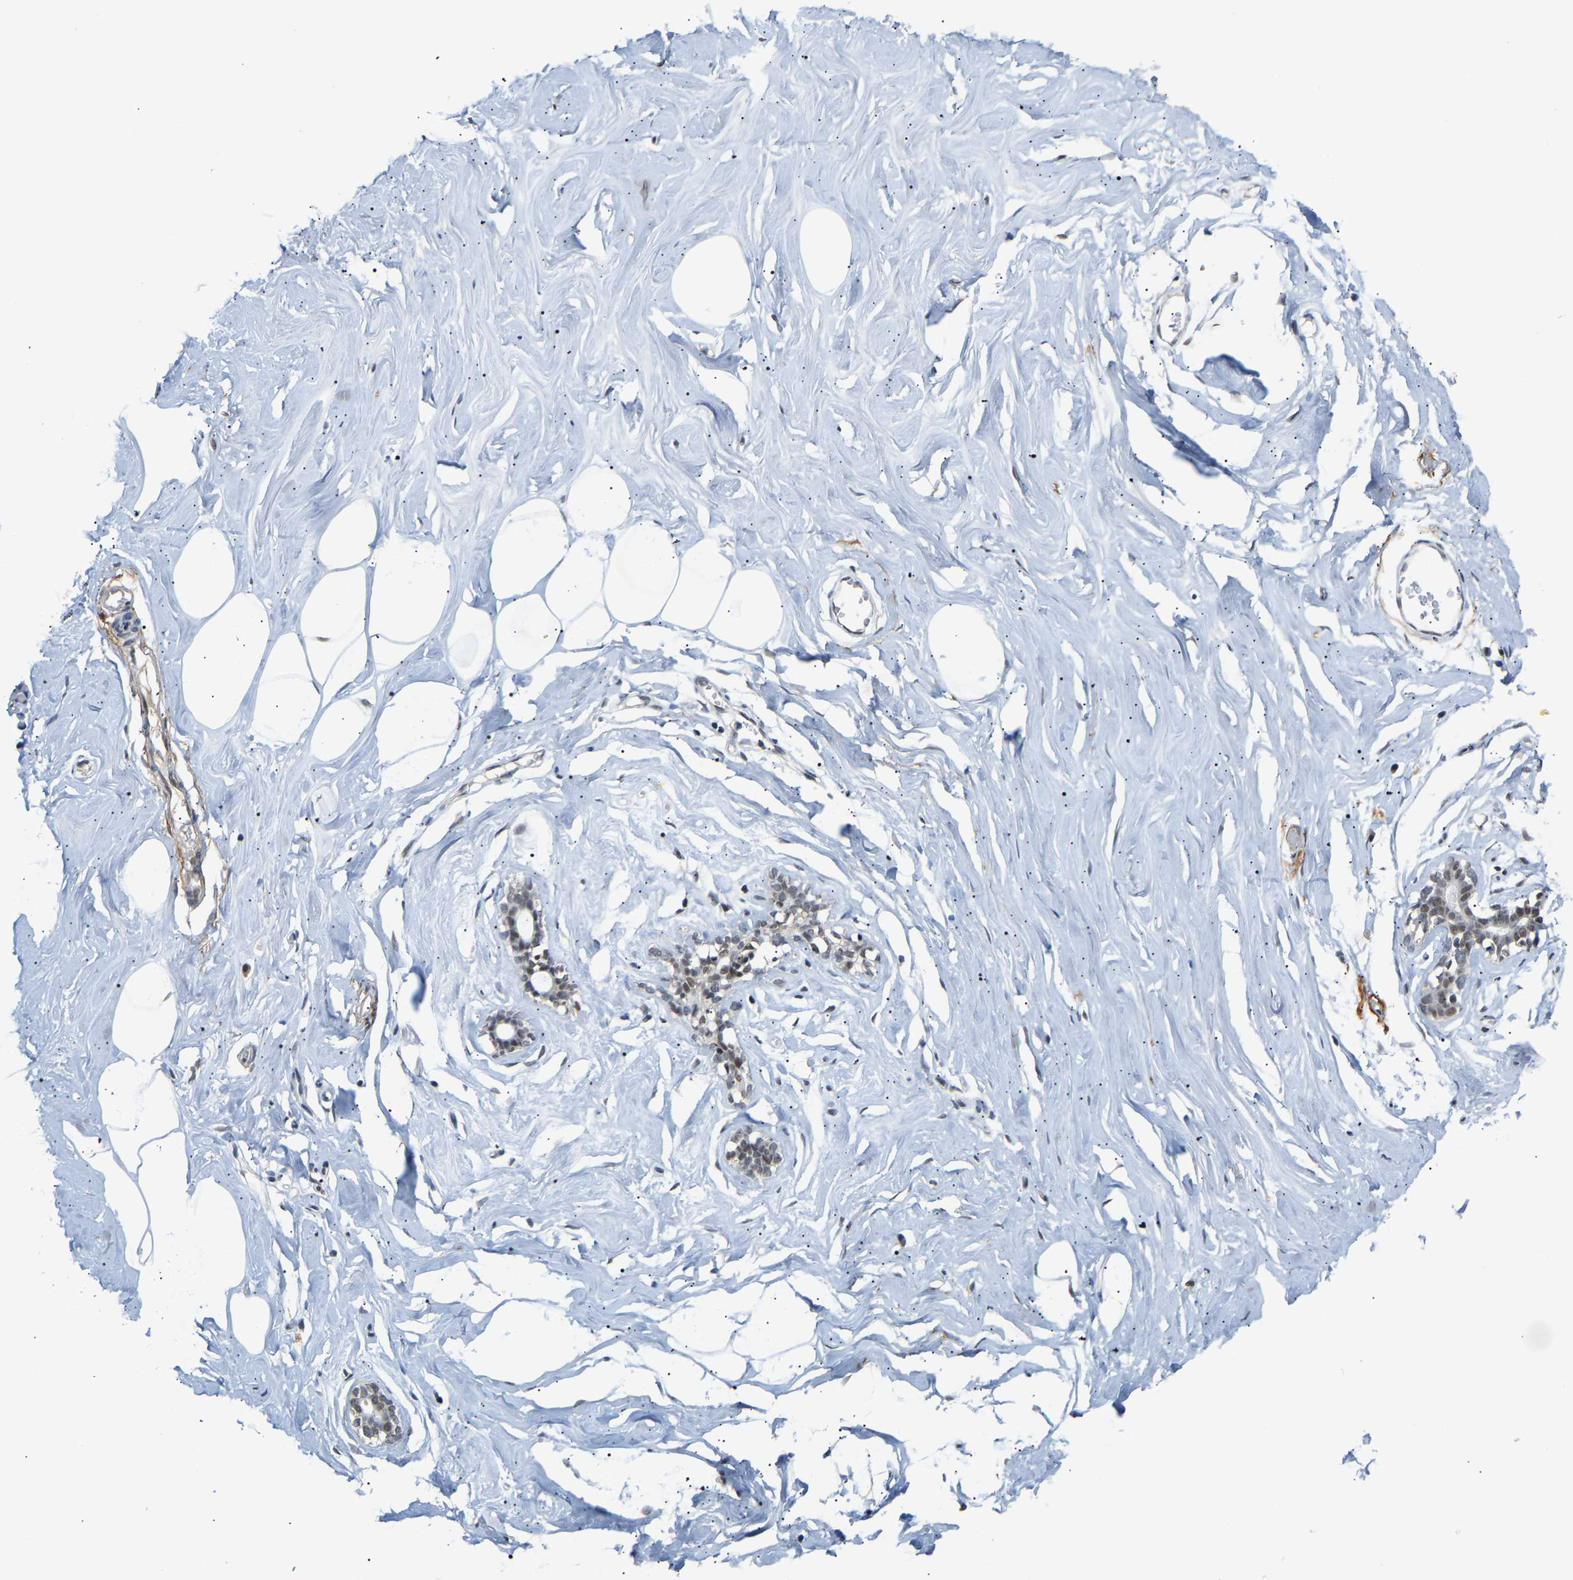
{"staining": {"intensity": "negative", "quantity": "none", "location": "none"}, "tissue": "adipose tissue", "cell_type": "Adipocytes", "image_type": "normal", "snomed": [{"axis": "morphology", "description": "Normal tissue, NOS"}, {"axis": "morphology", "description": "Fibrosis, NOS"}, {"axis": "topography", "description": "Breast"}, {"axis": "topography", "description": "Adipose tissue"}], "caption": "A high-resolution histopathology image shows immunohistochemistry staining of unremarkable adipose tissue, which reveals no significant staining in adipocytes.", "gene": "RBM15", "patient": {"sex": "female", "age": 39}}